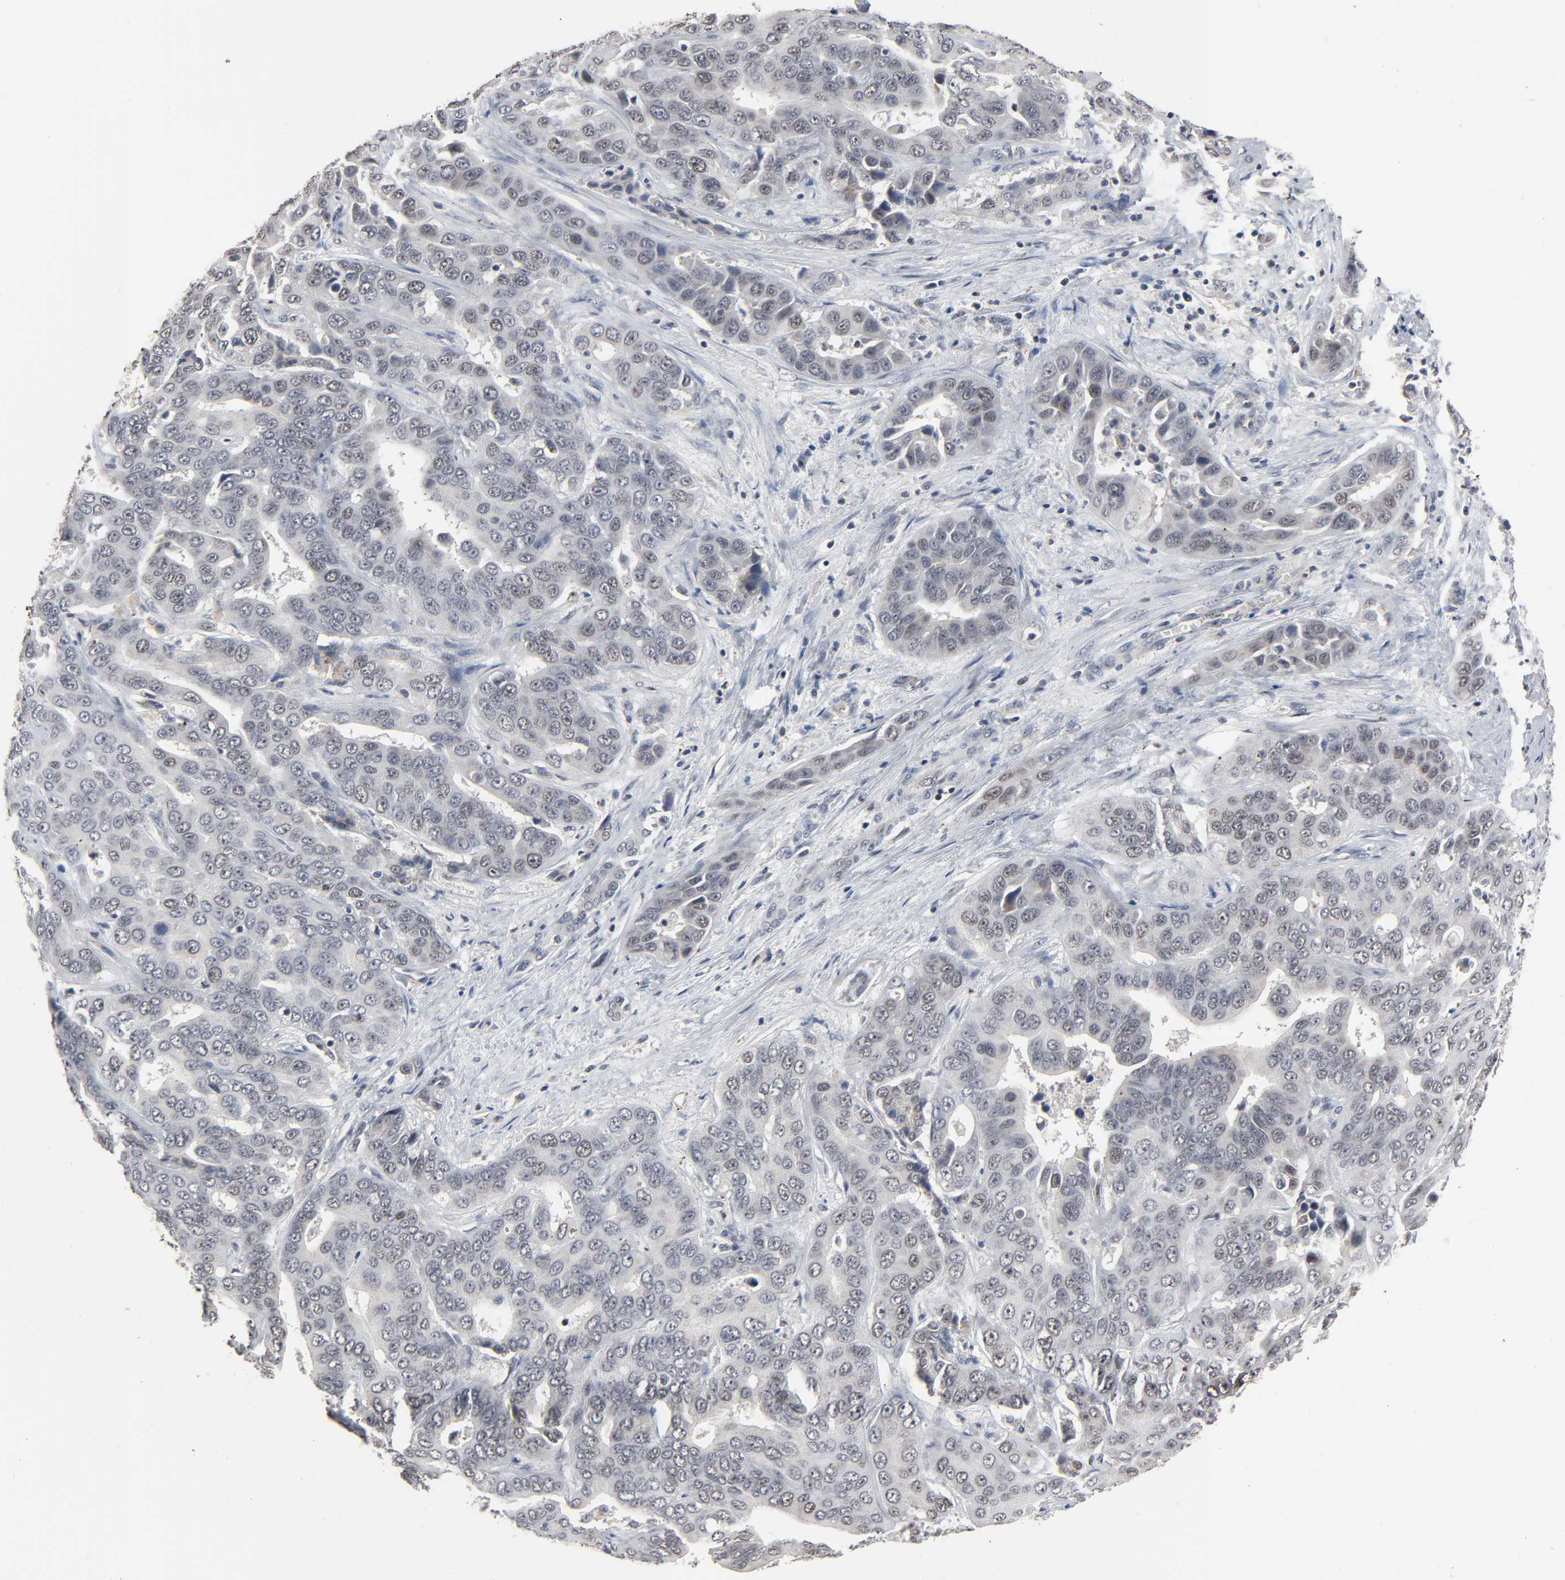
{"staining": {"intensity": "negative", "quantity": "none", "location": "none"}, "tissue": "liver cancer", "cell_type": "Tumor cells", "image_type": "cancer", "snomed": [{"axis": "morphology", "description": "Cholangiocarcinoma"}, {"axis": "topography", "description": "Liver"}], "caption": "Human liver cholangiocarcinoma stained for a protein using immunohistochemistry (IHC) demonstrates no staining in tumor cells.", "gene": "ZNF419", "patient": {"sex": "female", "age": 52}}